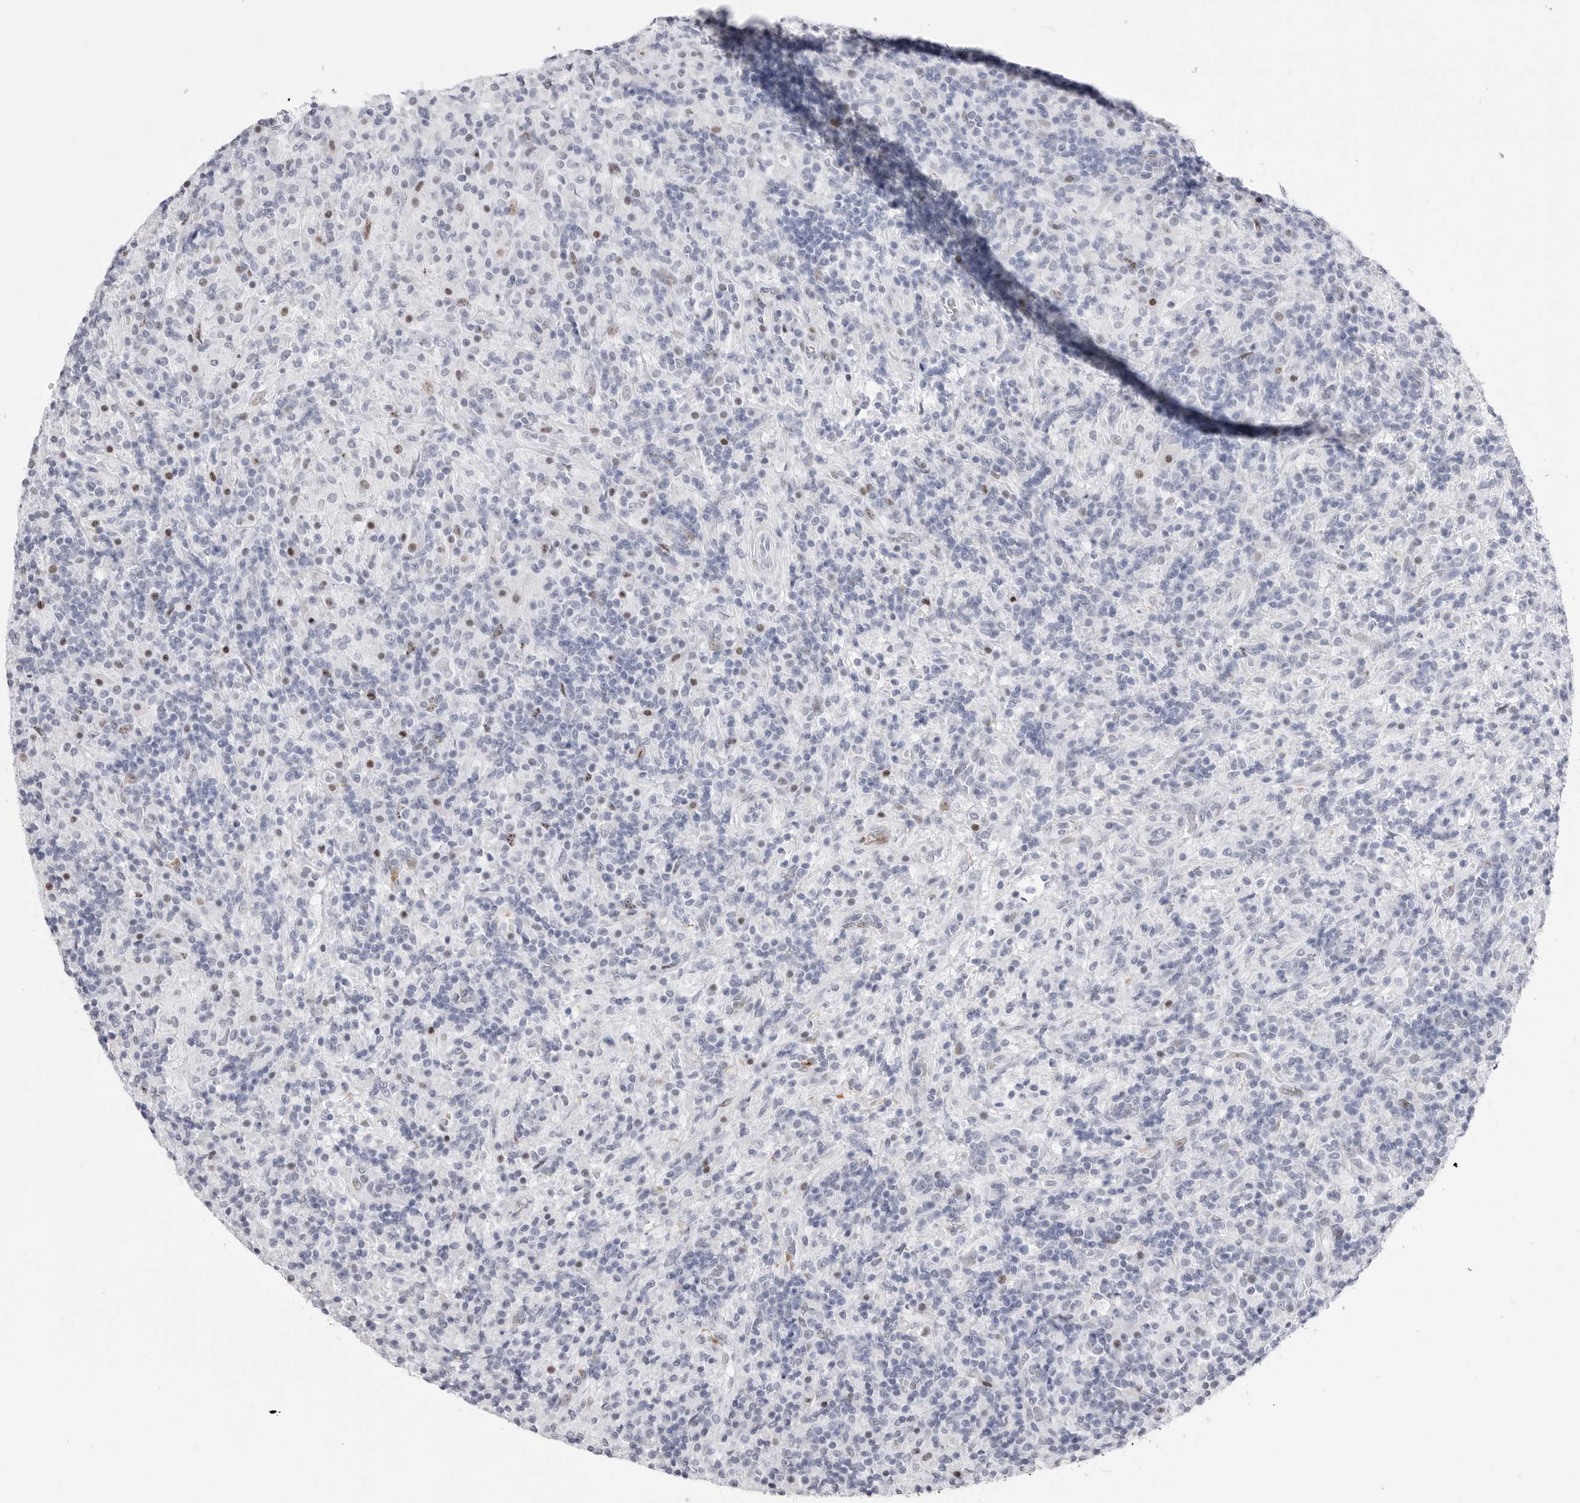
{"staining": {"intensity": "negative", "quantity": "none", "location": "none"}, "tissue": "lymphoma", "cell_type": "Tumor cells", "image_type": "cancer", "snomed": [{"axis": "morphology", "description": "Hodgkin's disease, NOS"}, {"axis": "topography", "description": "Lymph node"}], "caption": "Immunohistochemical staining of lymphoma displays no significant expression in tumor cells. The staining was performed using DAB to visualize the protein expression in brown, while the nuclei were stained in blue with hematoxylin (Magnification: 20x).", "gene": "TSSK1B", "patient": {"sex": "male", "age": 70}}